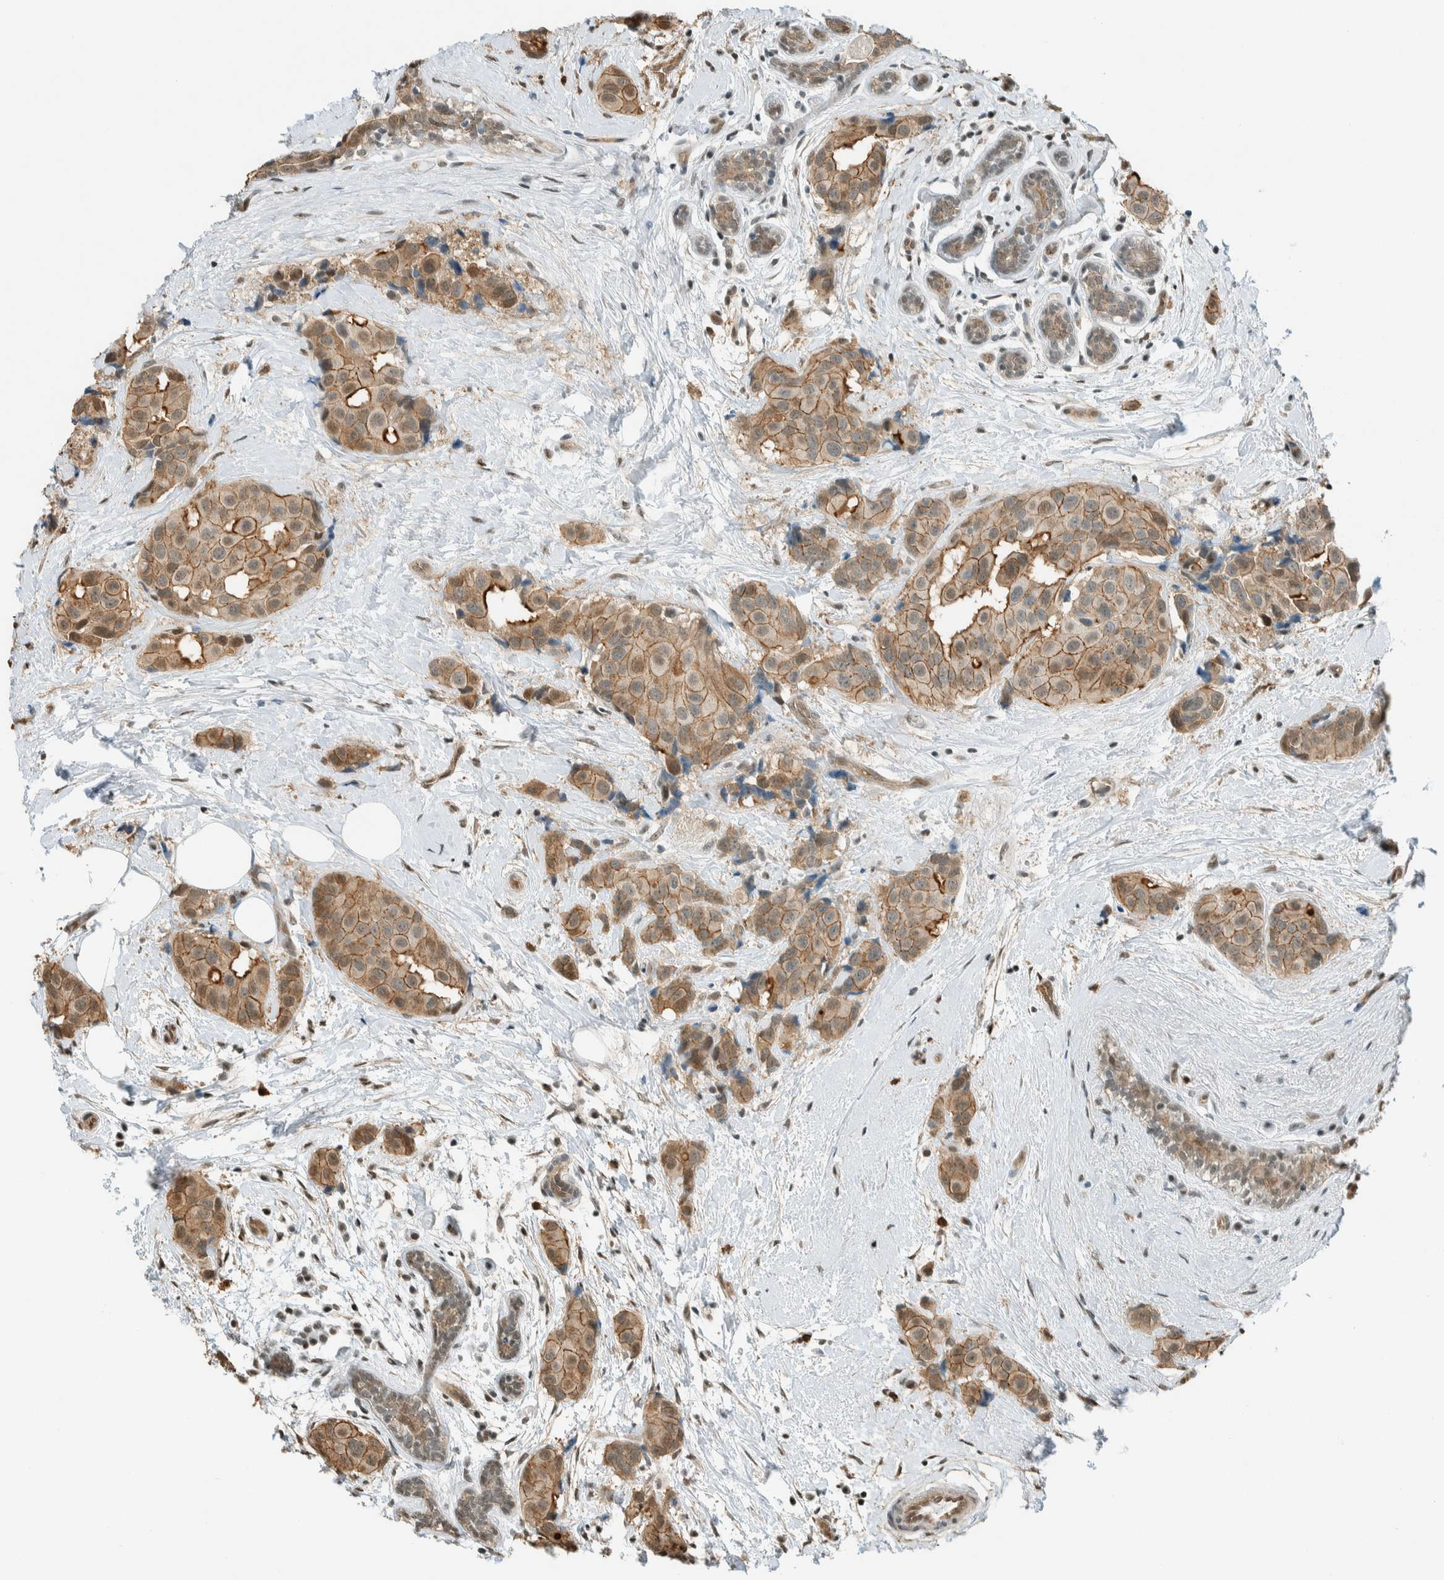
{"staining": {"intensity": "moderate", "quantity": ">75%", "location": "cytoplasmic/membranous,nuclear"}, "tissue": "breast cancer", "cell_type": "Tumor cells", "image_type": "cancer", "snomed": [{"axis": "morphology", "description": "Normal tissue, NOS"}, {"axis": "morphology", "description": "Duct carcinoma"}, {"axis": "topography", "description": "Breast"}], "caption": "Protein expression analysis of human invasive ductal carcinoma (breast) reveals moderate cytoplasmic/membranous and nuclear expression in about >75% of tumor cells.", "gene": "NIBAN2", "patient": {"sex": "female", "age": 39}}